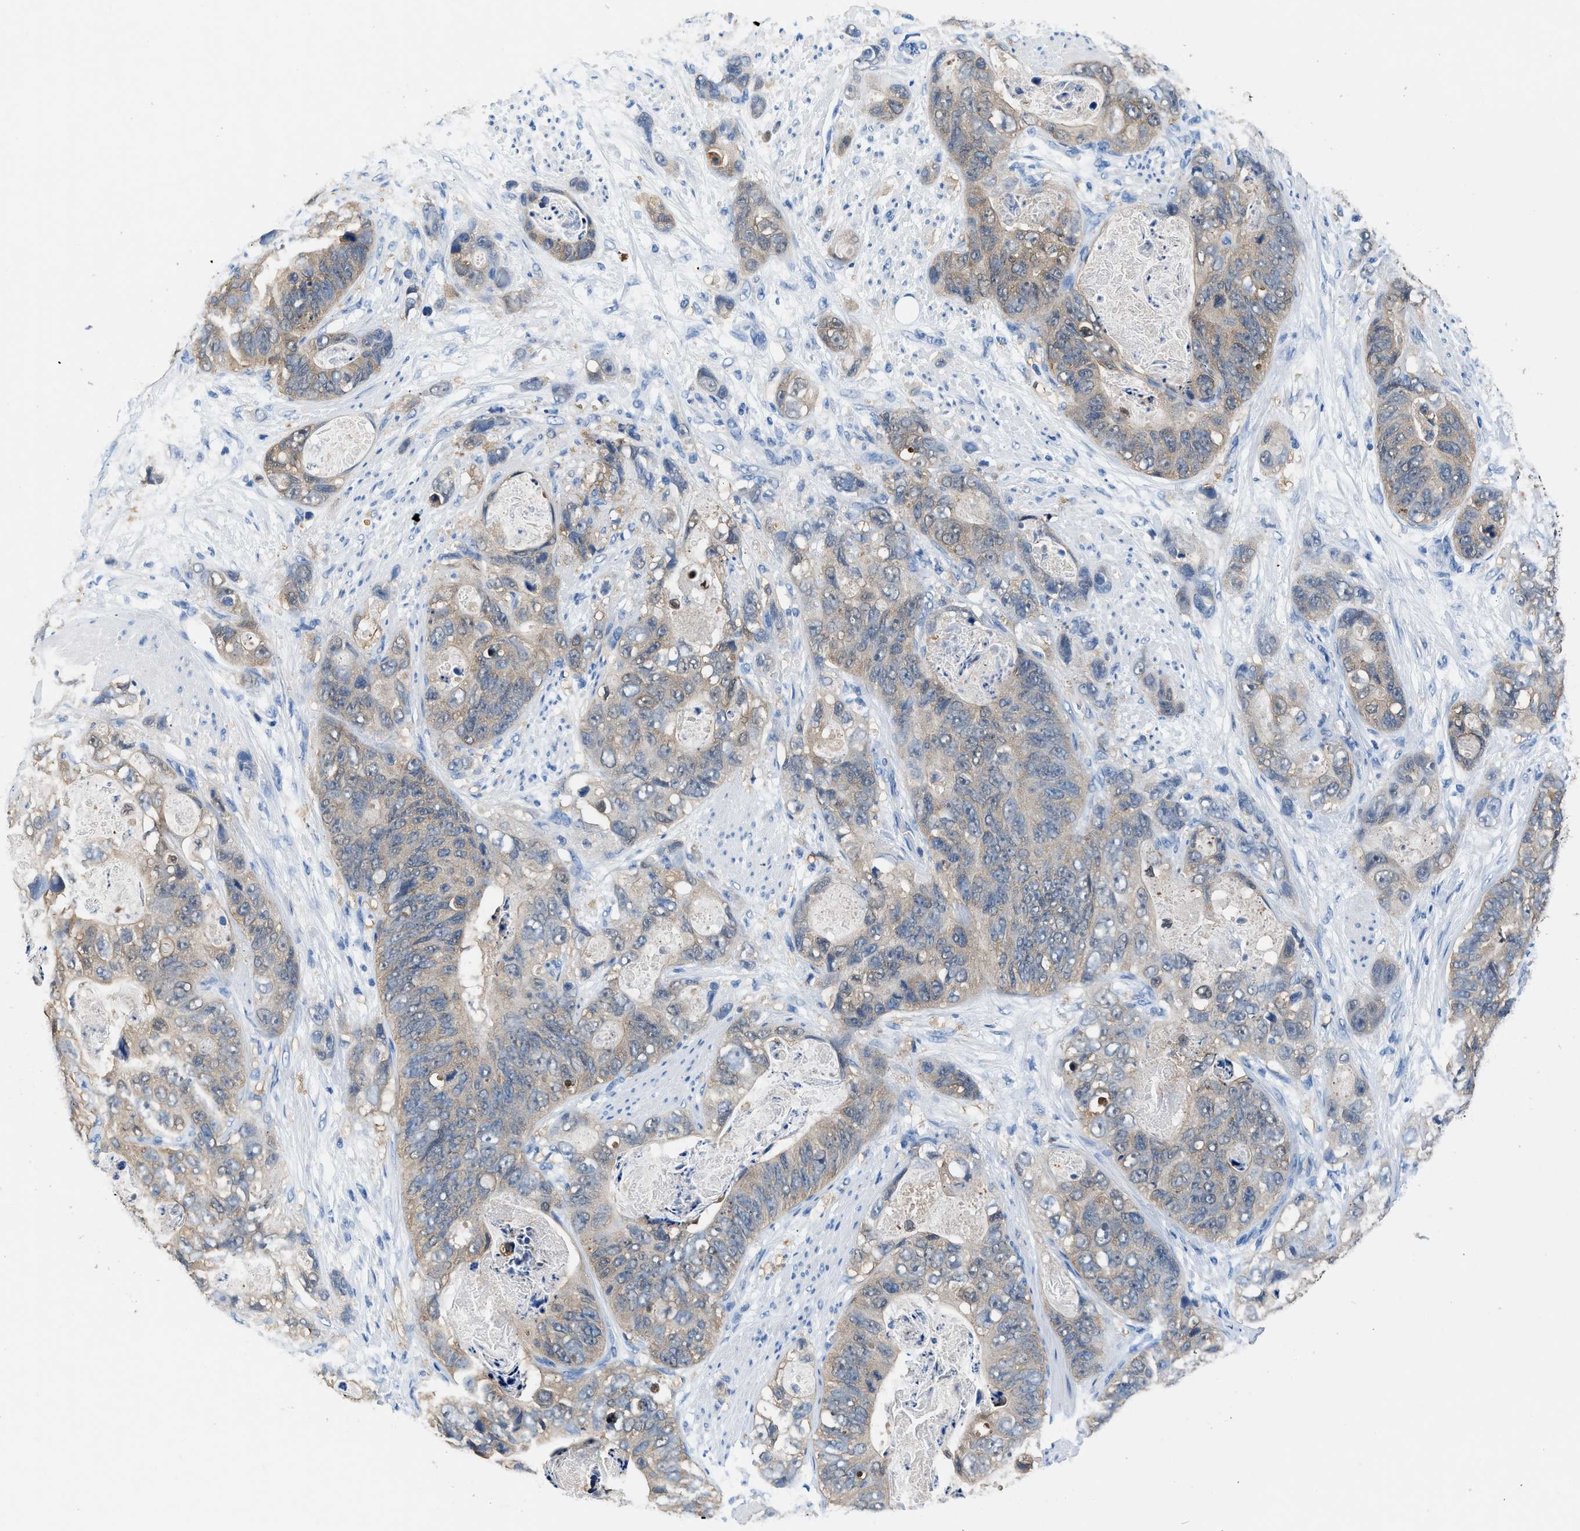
{"staining": {"intensity": "weak", "quantity": "25%-75%", "location": "cytoplasmic/membranous"}, "tissue": "stomach cancer", "cell_type": "Tumor cells", "image_type": "cancer", "snomed": [{"axis": "morphology", "description": "Adenocarcinoma, NOS"}, {"axis": "topography", "description": "Stomach"}], "caption": "Immunohistochemistry of human adenocarcinoma (stomach) displays low levels of weak cytoplasmic/membranous staining in about 25%-75% of tumor cells.", "gene": "FADS6", "patient": {"sex": "female", "age": 89}}